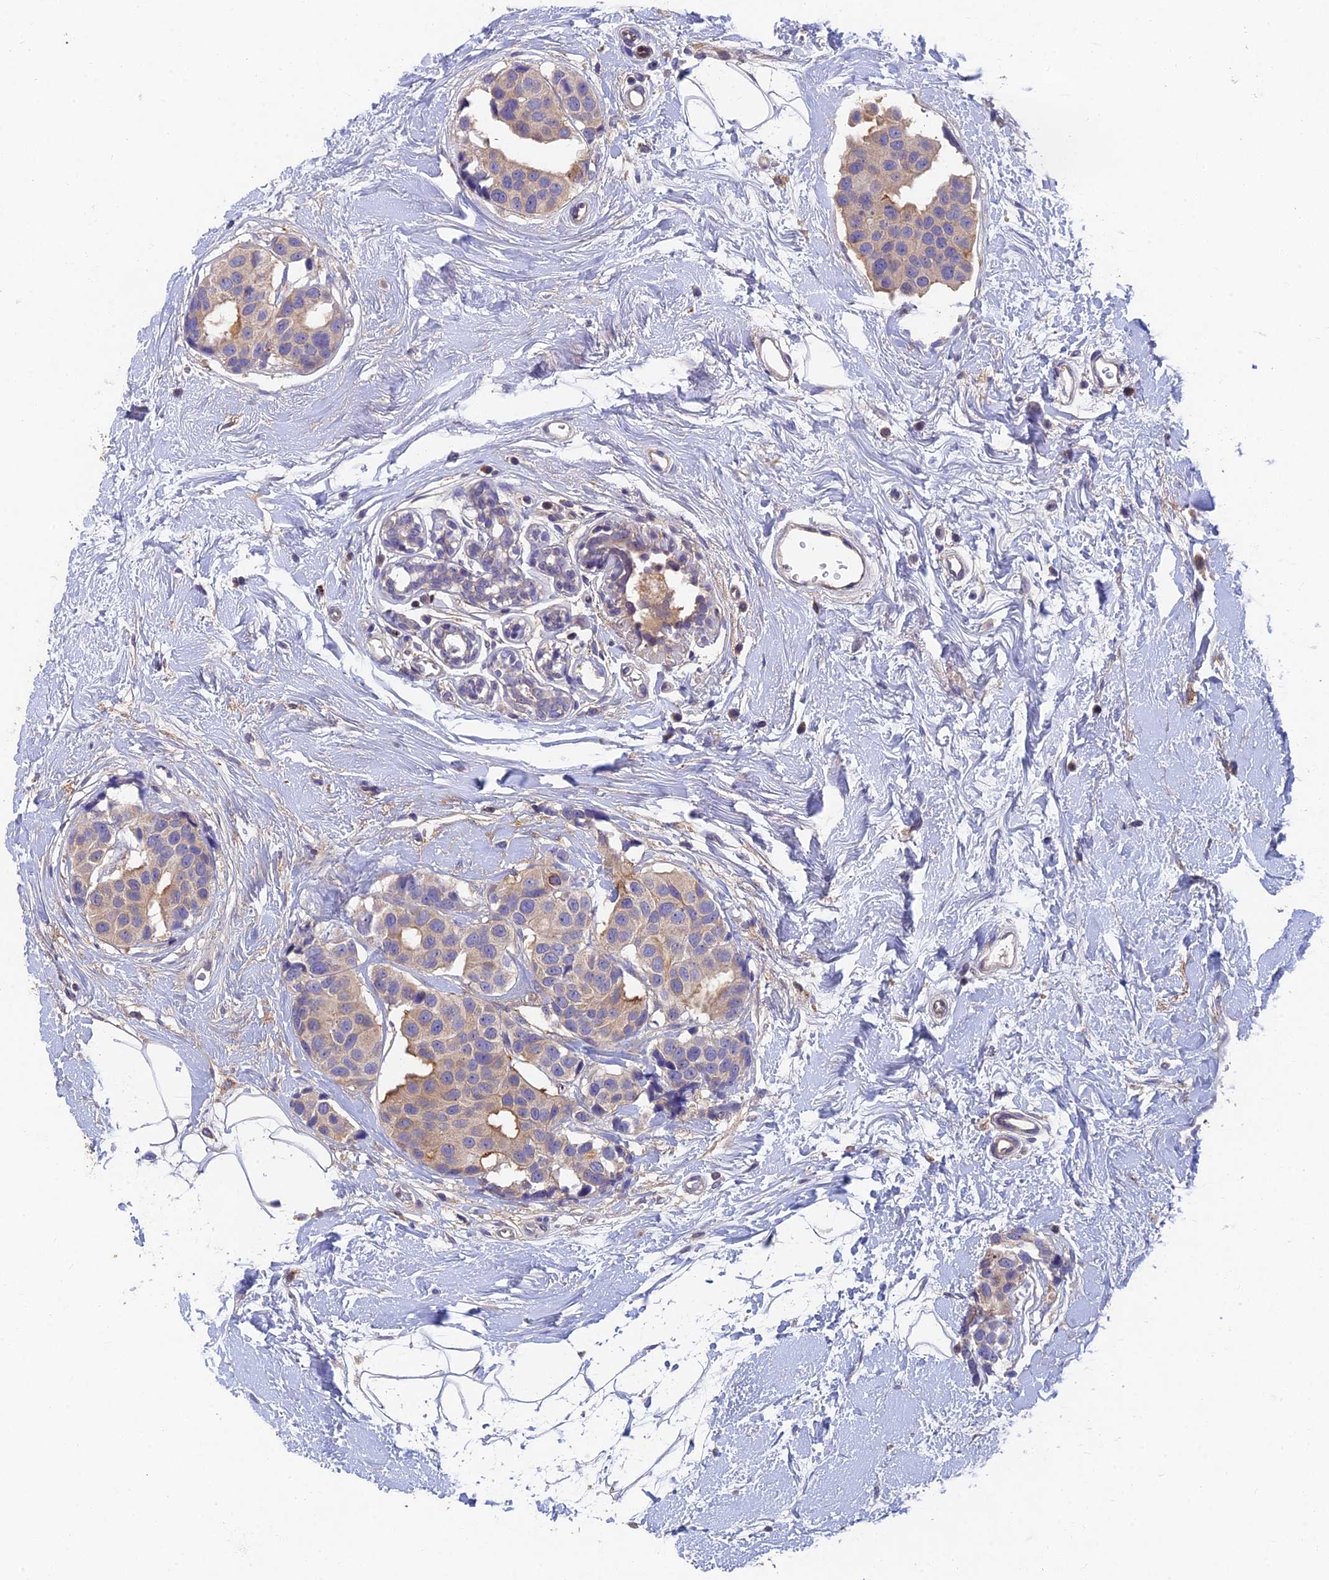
{"staining": {"intensity": "moderate", "quantity": "<25%", "location": "cytoplasmic/membranous"}, "tissue": "breast cancer", "cell_type": "Tumor cells", "image_type": "cancer", "snomed": [{"axis": "morphology", "description": "Normal tissue, NOS"}, {"axis": "morphology", "description": "Duct carcinoma"}, {"axis": "topography", "description": "Breast"}], "caption": "IHC of human breast intraductal carcinoma shows low levels of moderate cytoplasmic/membranous staining in about <25% of tumor cells.", "gene": "ADAMTS13", "patient": {"sex": "female", "age": 39}}